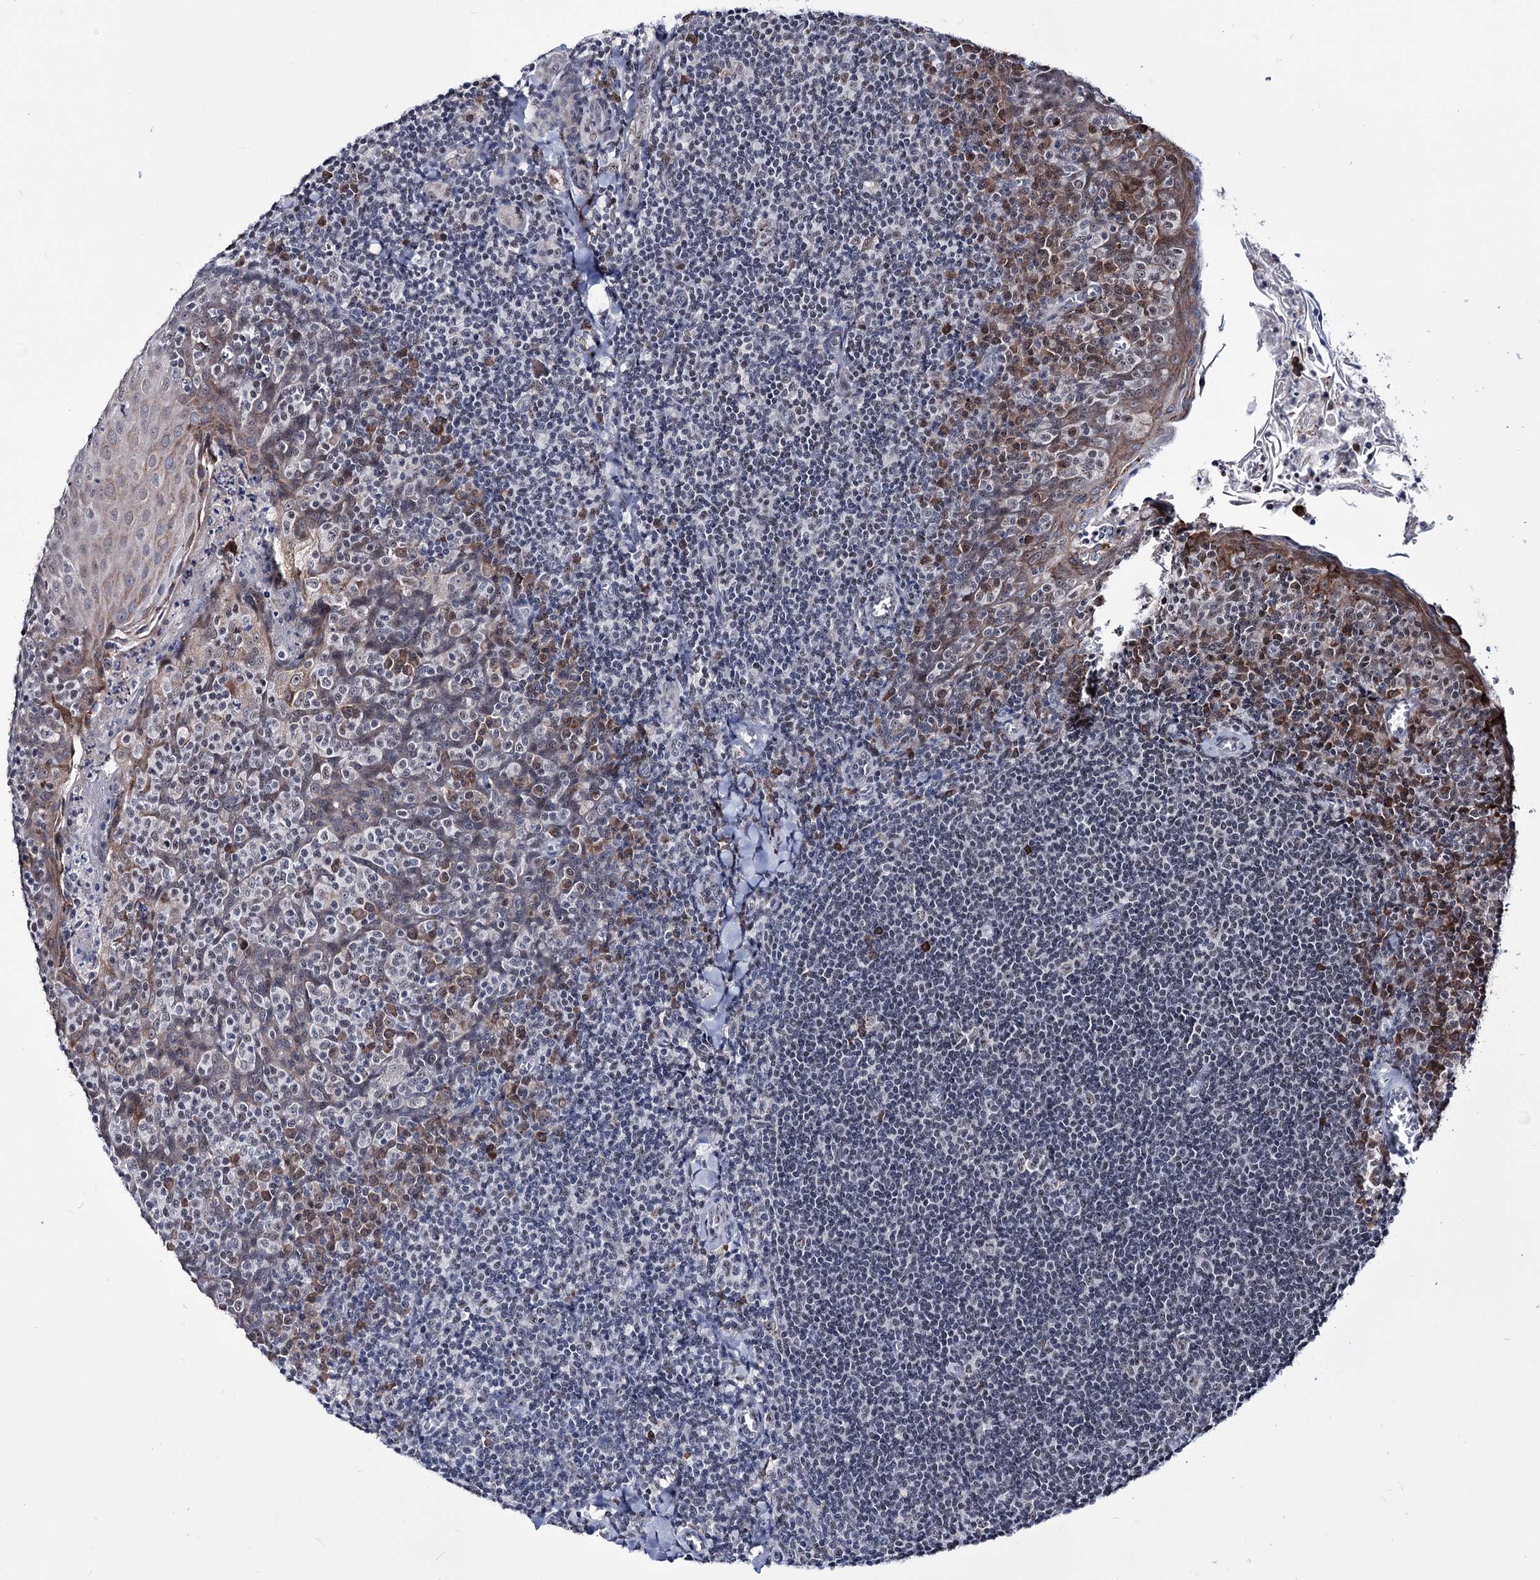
{"staining": {"intensity": "moderate", "quantity": "25%-75%", "location": "nuclear"}, "tissue": "tonsil", "cell_type": "Germinal center cells", "image_type": "normal", "snomed": [{"axis": "morphology", "description": "Normal tissue, NOS"}, {"axis": "topography", "description": "Tonsil"}], "caption": "A micrograph showing moderate nuclear expression in about 25%-75% of germinal center cells in normal tonsil, as visualized by brown immunohistochemical staining.", "gene": "PPRC1", "patient": {"sex": "male", "age": 27}}